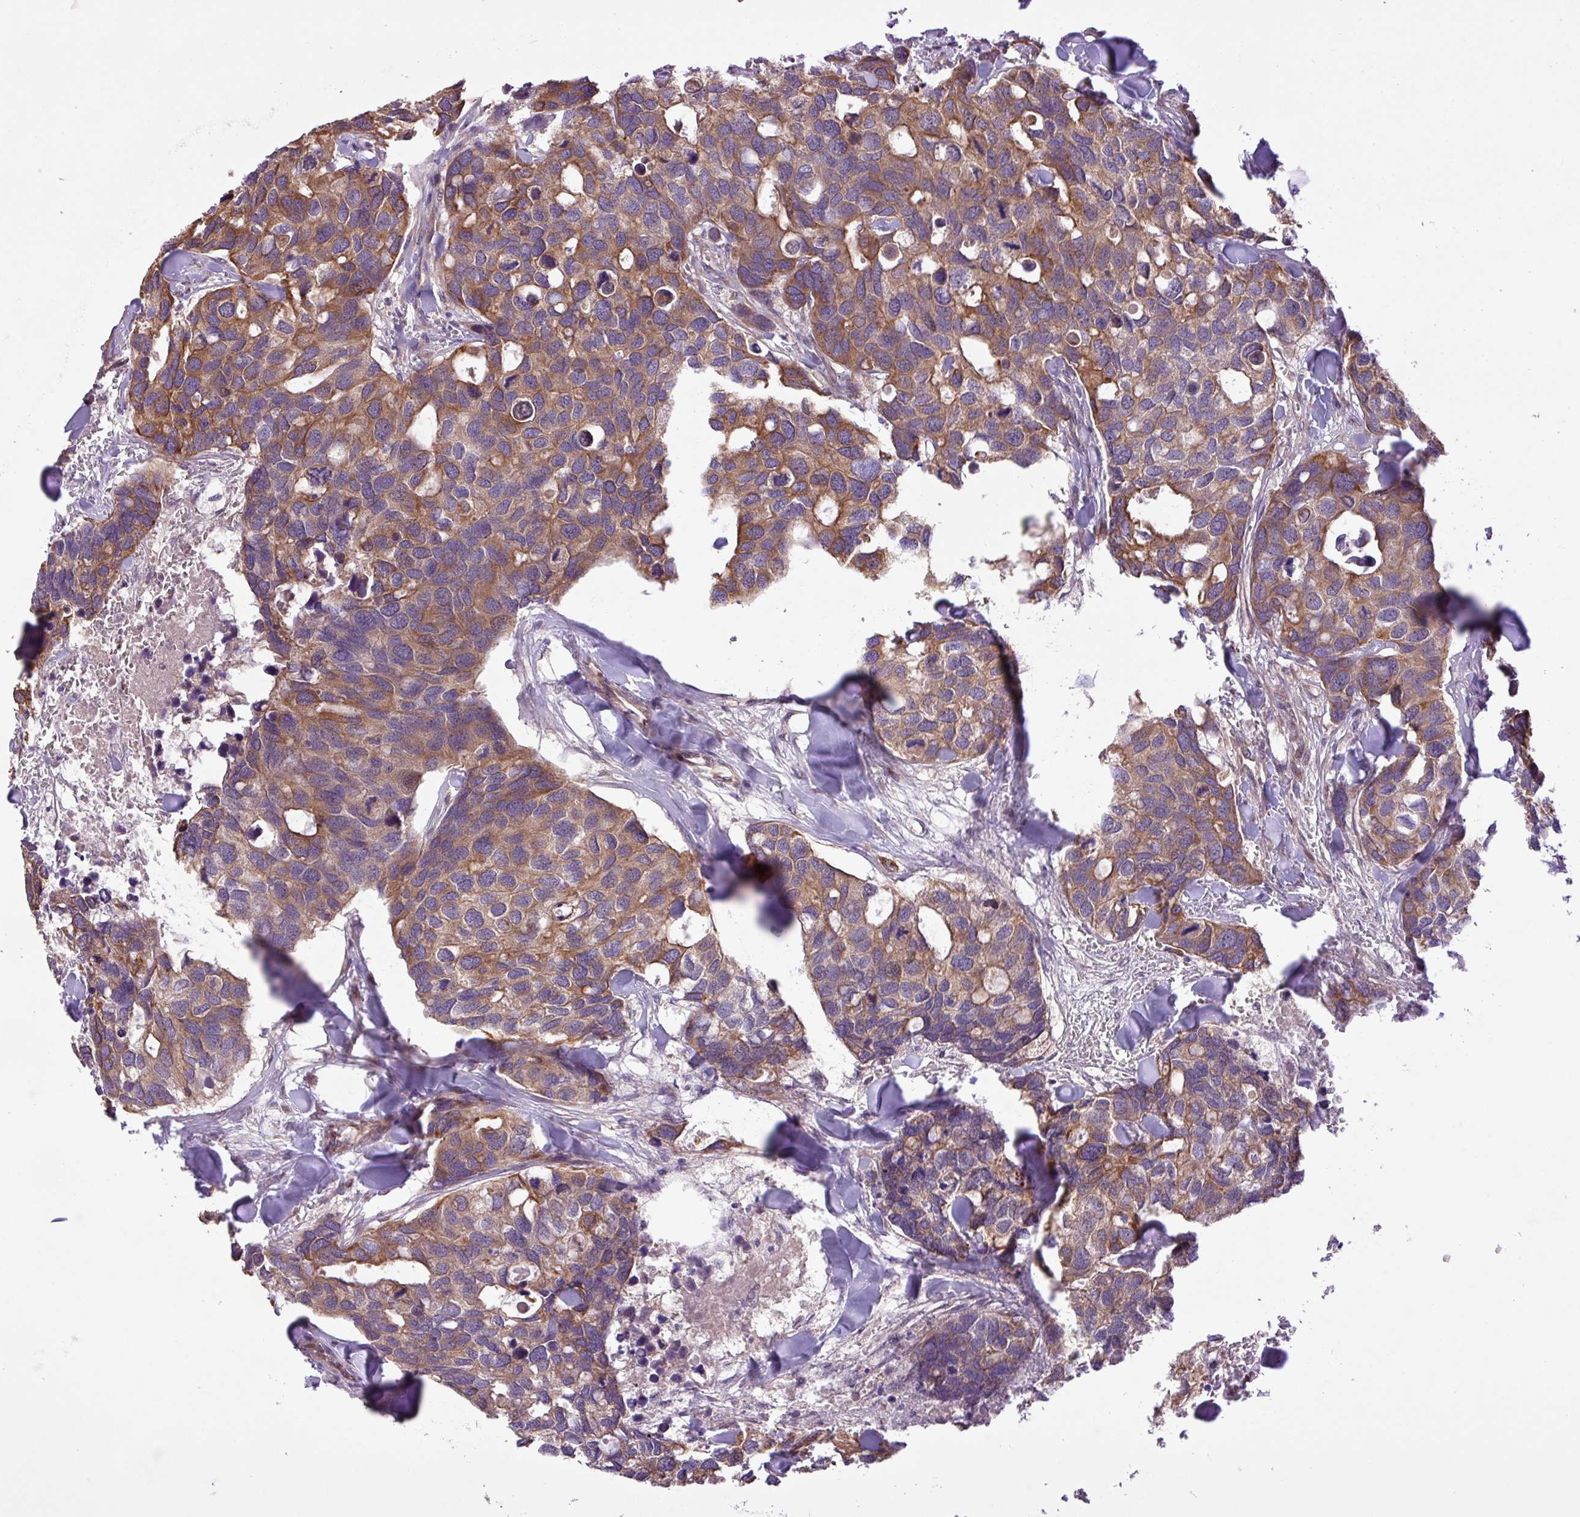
{"staining": {"intensity": "moderate", "quantity": ">75%", "location": "cytoplasmic/membranous"}, "tissue": "breast cancer", "cell_type": "Tumor cells", "image_type": "cancer", "snomed": [{"axis": "morphology", "description": "Duct carcinoma"}, {"axis": "topography", "description": "Breast"}], "caption": "Immunohistochemical staining of invasive ductal carcinoma (breast) exhibits medium levels of moderate cytoplasmic/membranous protein staining in about >75% of tumor cells. (Stains: DAB (3,3'-diaminobenzidine) in brown, nuclei in blue, Microscopy: brightfield microscopy at high magnification).", "gene": "TIMM10B", "patient": {"sex": "female", "age": 83}}